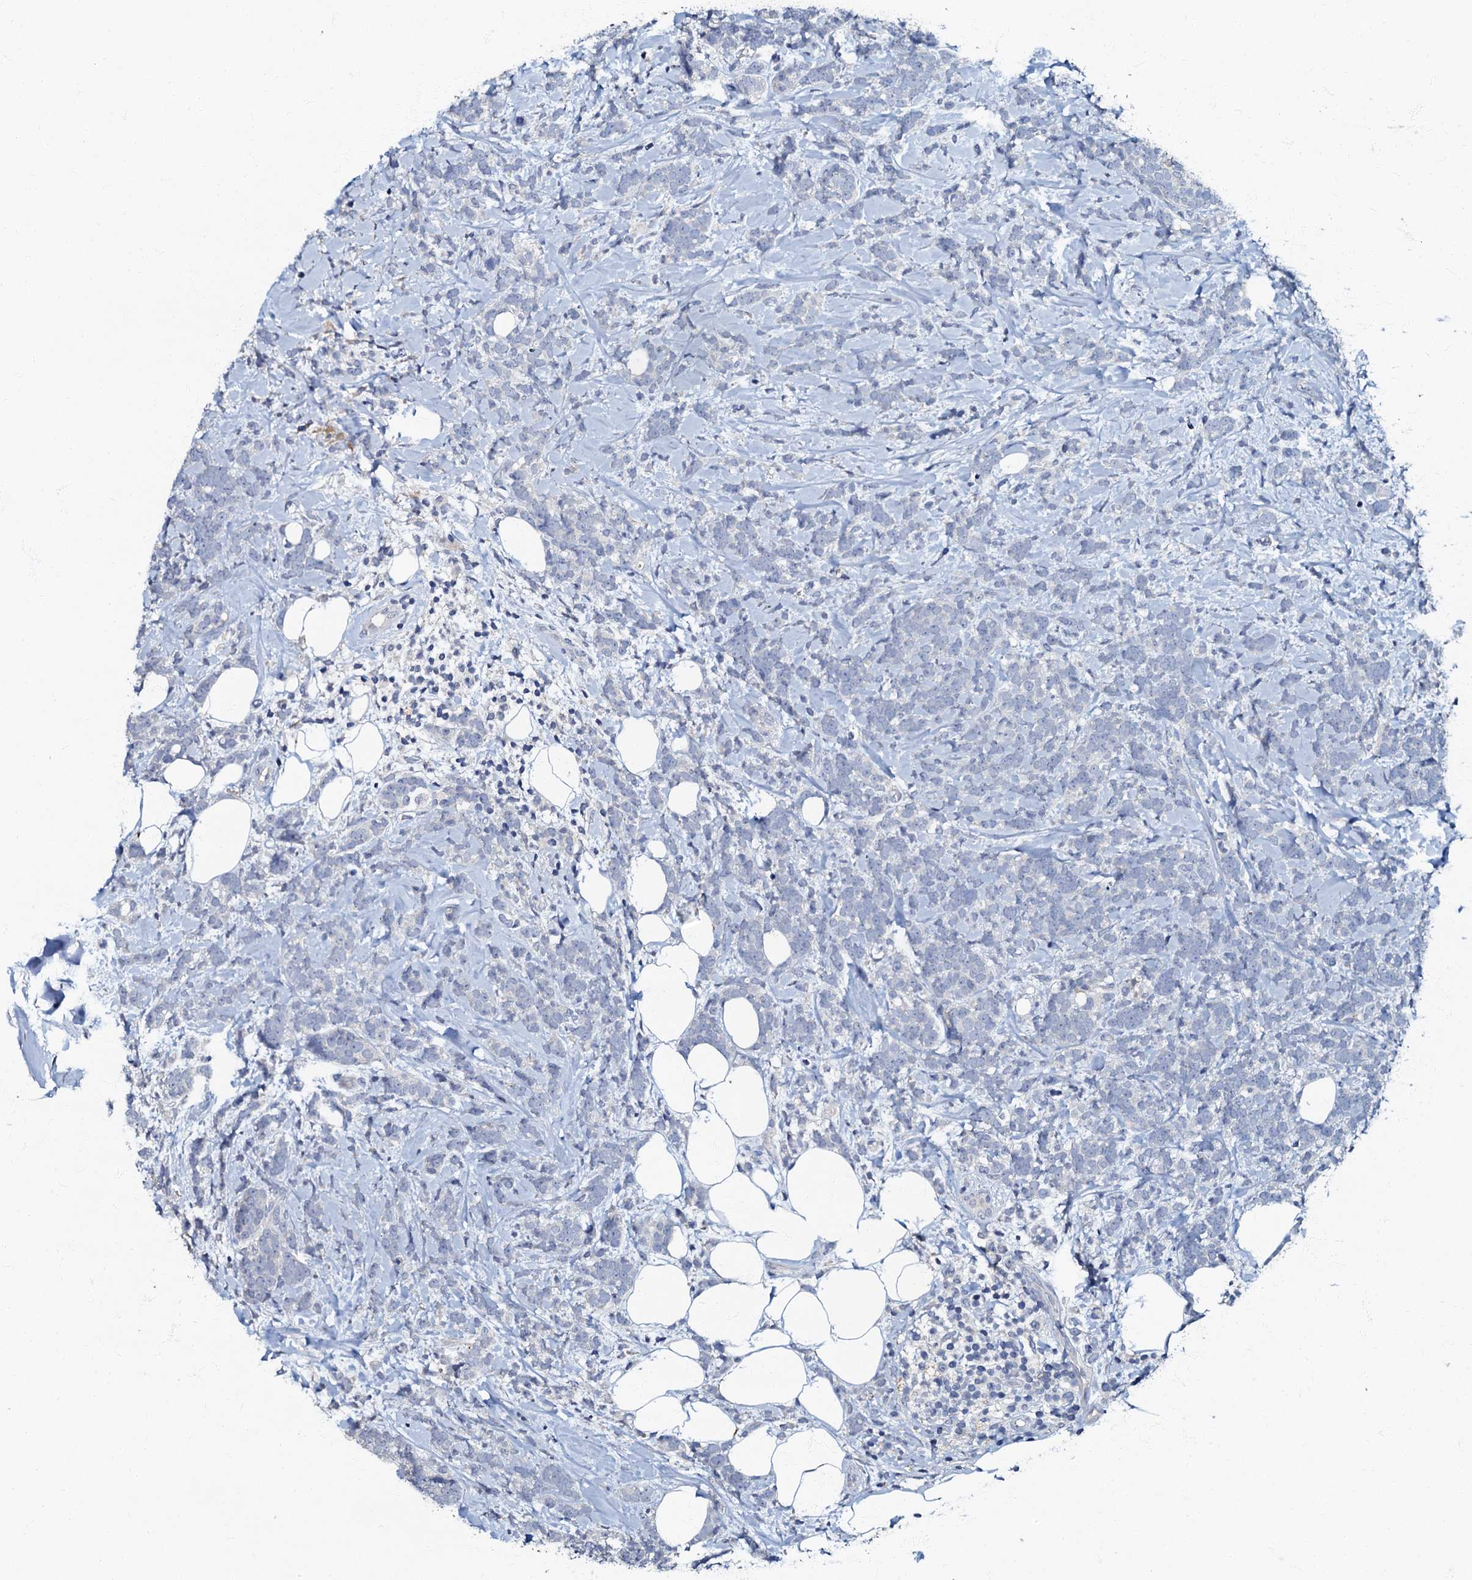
{"staining": {"intensity": "negative", "quantity": "none", "location": "none"}, "tissue": "breast cancer", "cell_type": "Tumor cells", "image_type": "cancer", "snomed": [{"axis": "morphology", "description": "Lobular carcinoma"}, {"axis": "topography", "description": "Breast"}], "caption": "High power microscopy histopathology image of an immunohistochemistry (IHC) micrograph of breast lobular carcinoma, revealing no significant staining in tumor cells.", "gene": "OLAH", "patient": {"sex": "female", "age": 58}}